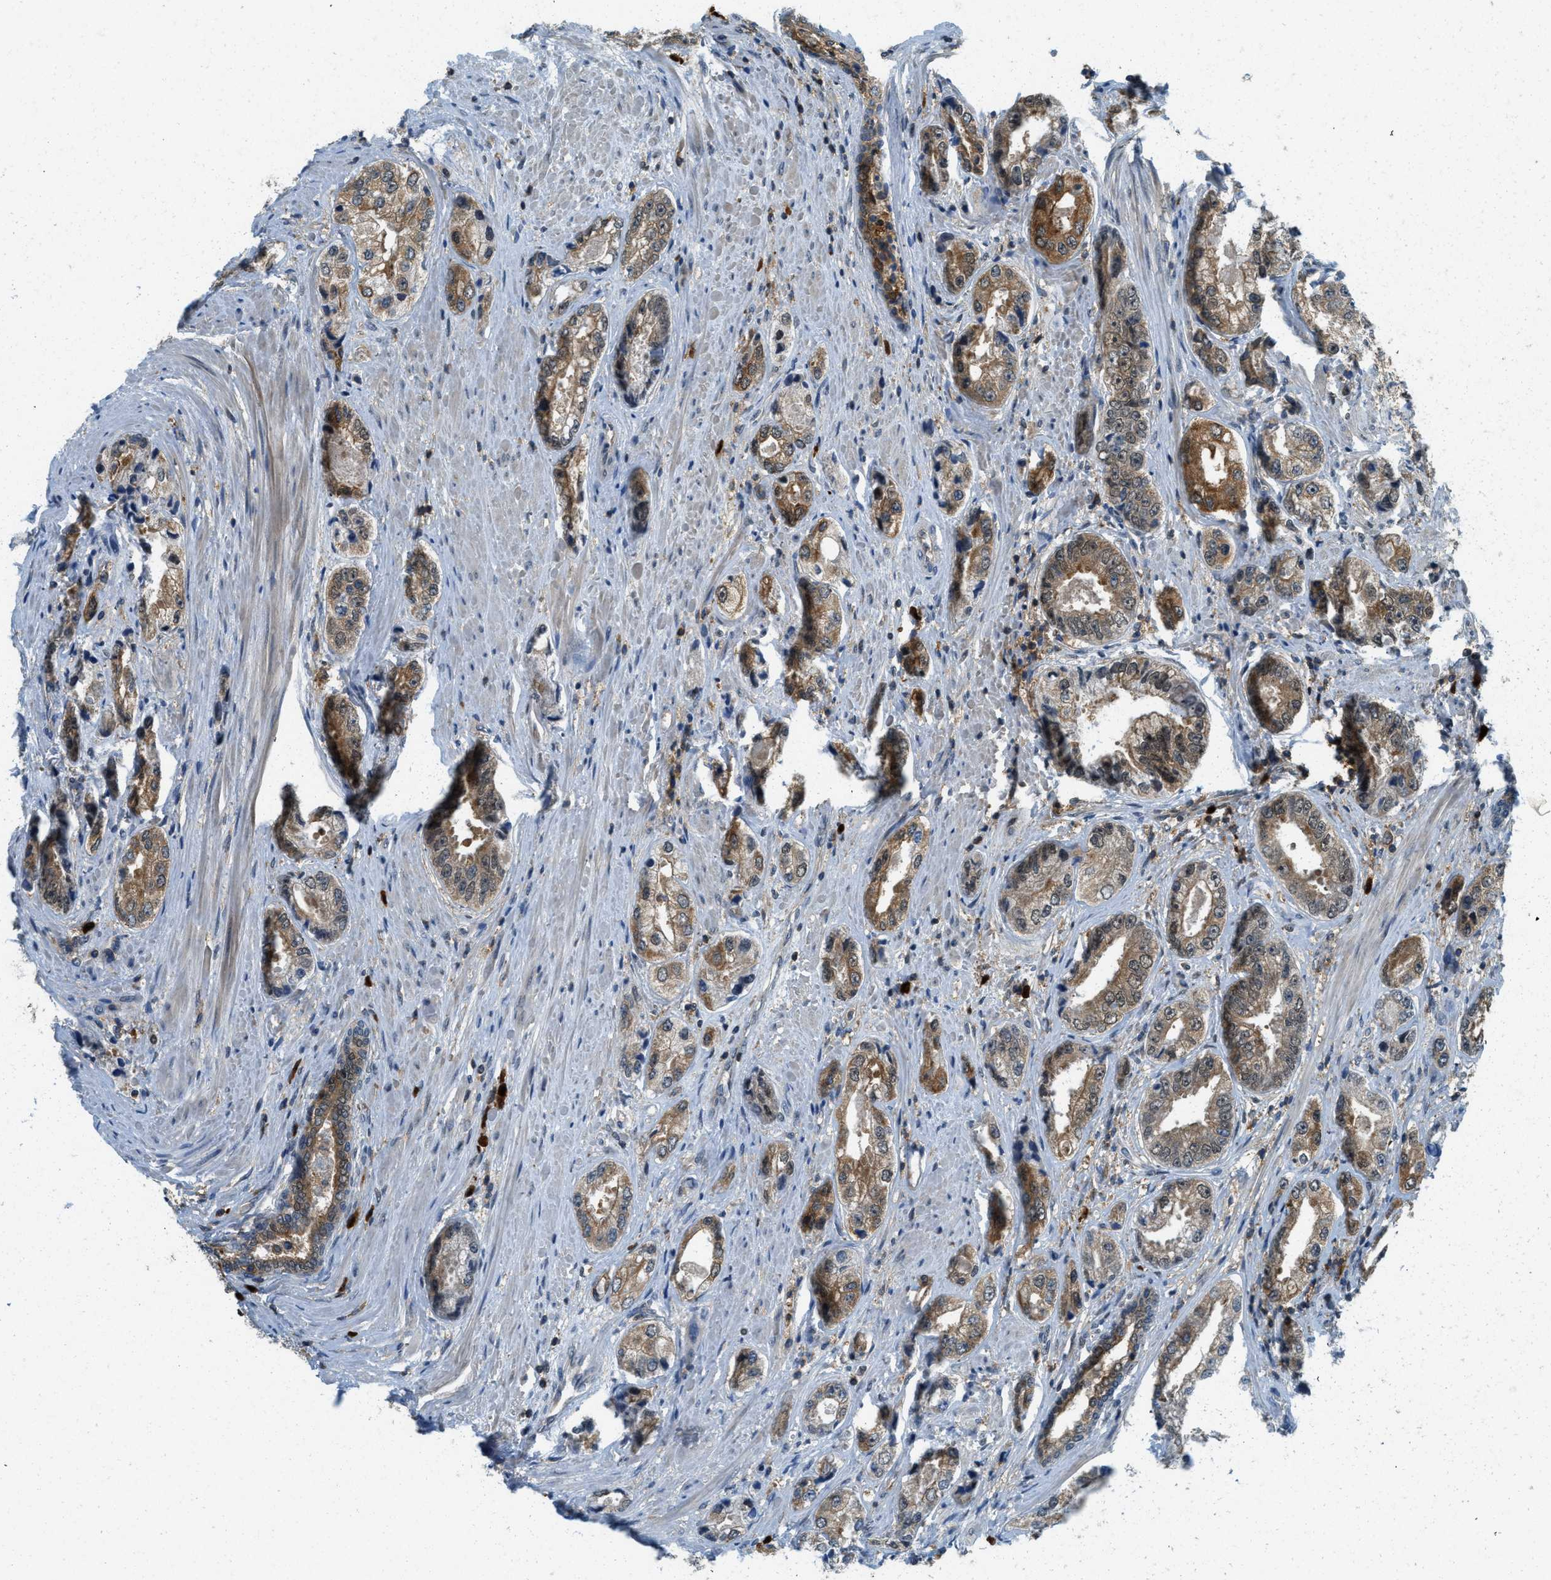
{"staining": {"intensity": "moderate", "quantity": ">75%", "location": "cytoplasmic/membranous"}, "tissue": "prostate cancer", "cell_type": "Tumor cells", "image_type": "cancer", "snomed": [{"axis": "morphology", "description": "Adenocarcinoma, High grade"}, {"axis": "topography", "description": "Prostate"}], "caption": "An image showing moderate cytoplasmic/membranous expression in about >75% of tumor cells in prostate cancer (high-grade adenocarcinoma), as visualized by brown immunohistochemical staining.", "gene": "GMPPB", "patient": {"sex": "male", "age": 61}}